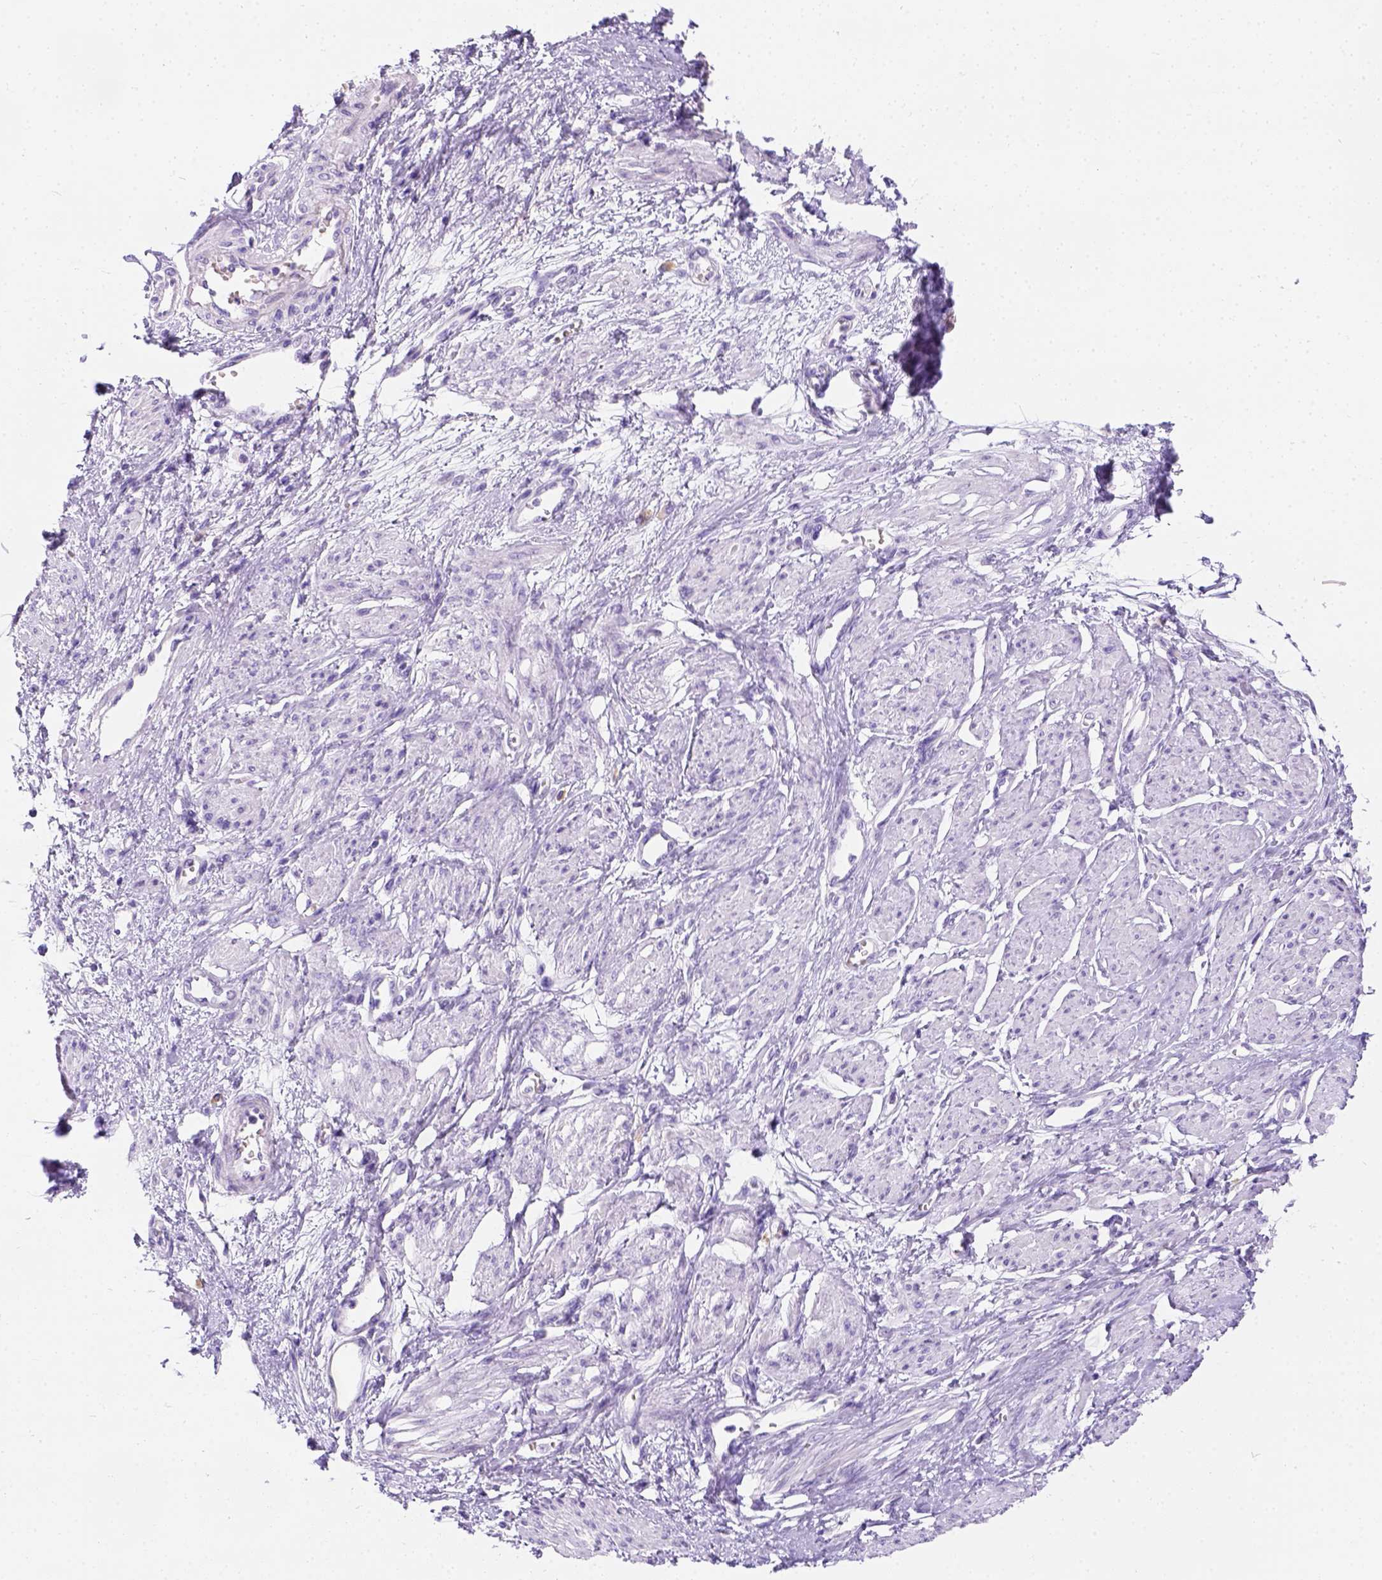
{"staining": {"intensity": "negative", "quantity": "none", "location": "none"}, "tissue": "smooth muscle", "cell_type": "Smooth muscle cells", "image_type": "normal", "snomed": [{"axis": "morphology", "description": "Normal tissue, NOS"}, {"axis": "topography", "description": "Smooth muscle"}, {"axis": "topography", "description": "Uterus"}], "caption": "Protein analysis of normal smooth muscle displays no significant positivity in smooth muscle cells.", "gene": "PHF7", "patient": {"sex": "female", "age": 39}}